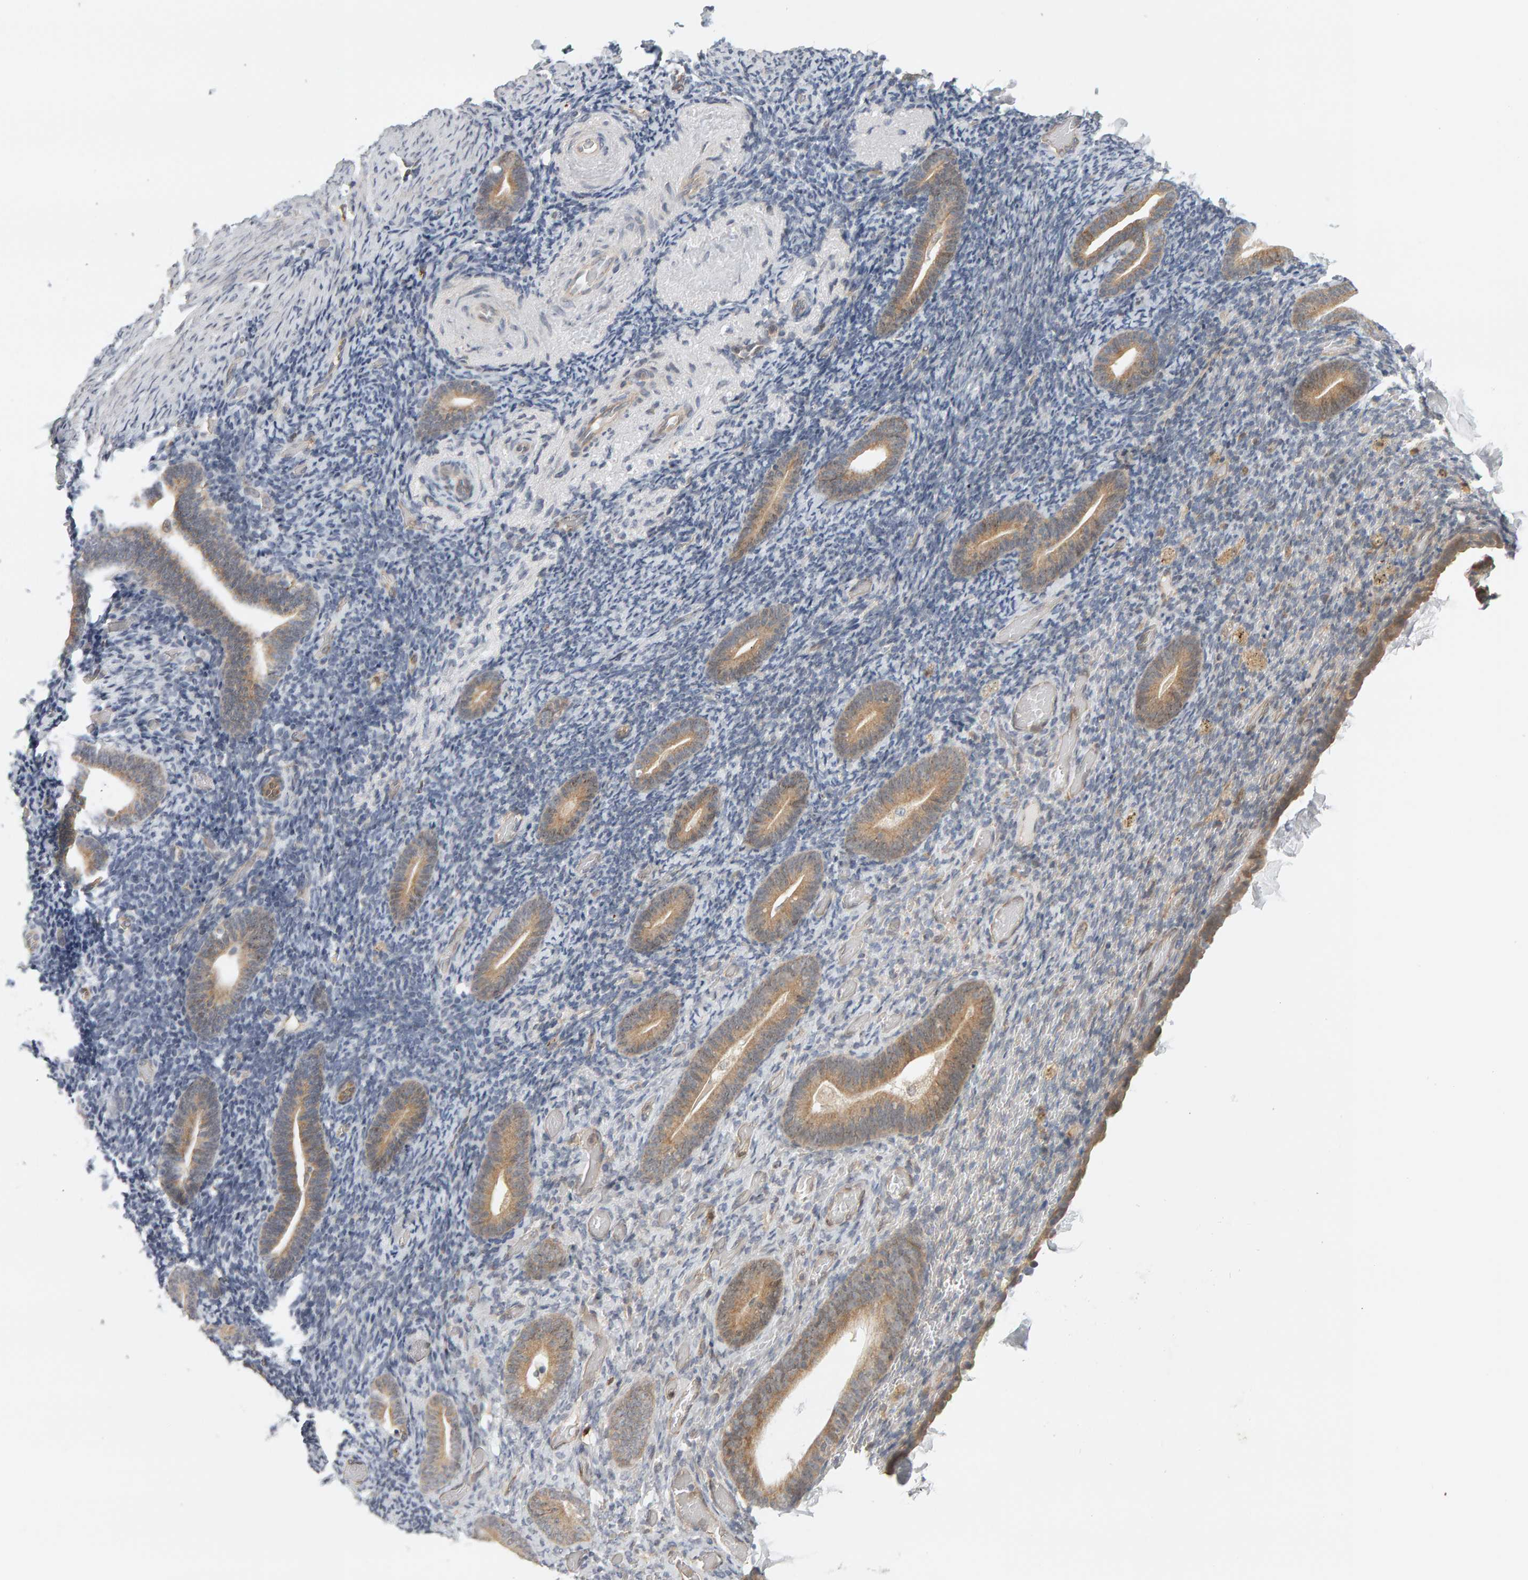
{"staining": {"intensity": "moderate", "quantity": "<25%", "location": "cytoplasmic/membranous"}, "tissue": "endometrium", "cell_type": "Cells in endometrial stroma", "image_type": "normal", "snomed": [{"axis": "morphology", "description": "Normal tissue, NOS"}, {"axis": "topography", "description": "Endometrium"}], "caption": "The micrograph reveals immunohistochemical staining of benign endometrium. There is moderate cytoplasmic/membranous positivity is appreciated in about <25% of cells in endometrial stroma.", "gene": "MSRA", "patient": {"sex": "female", "age": 51}}